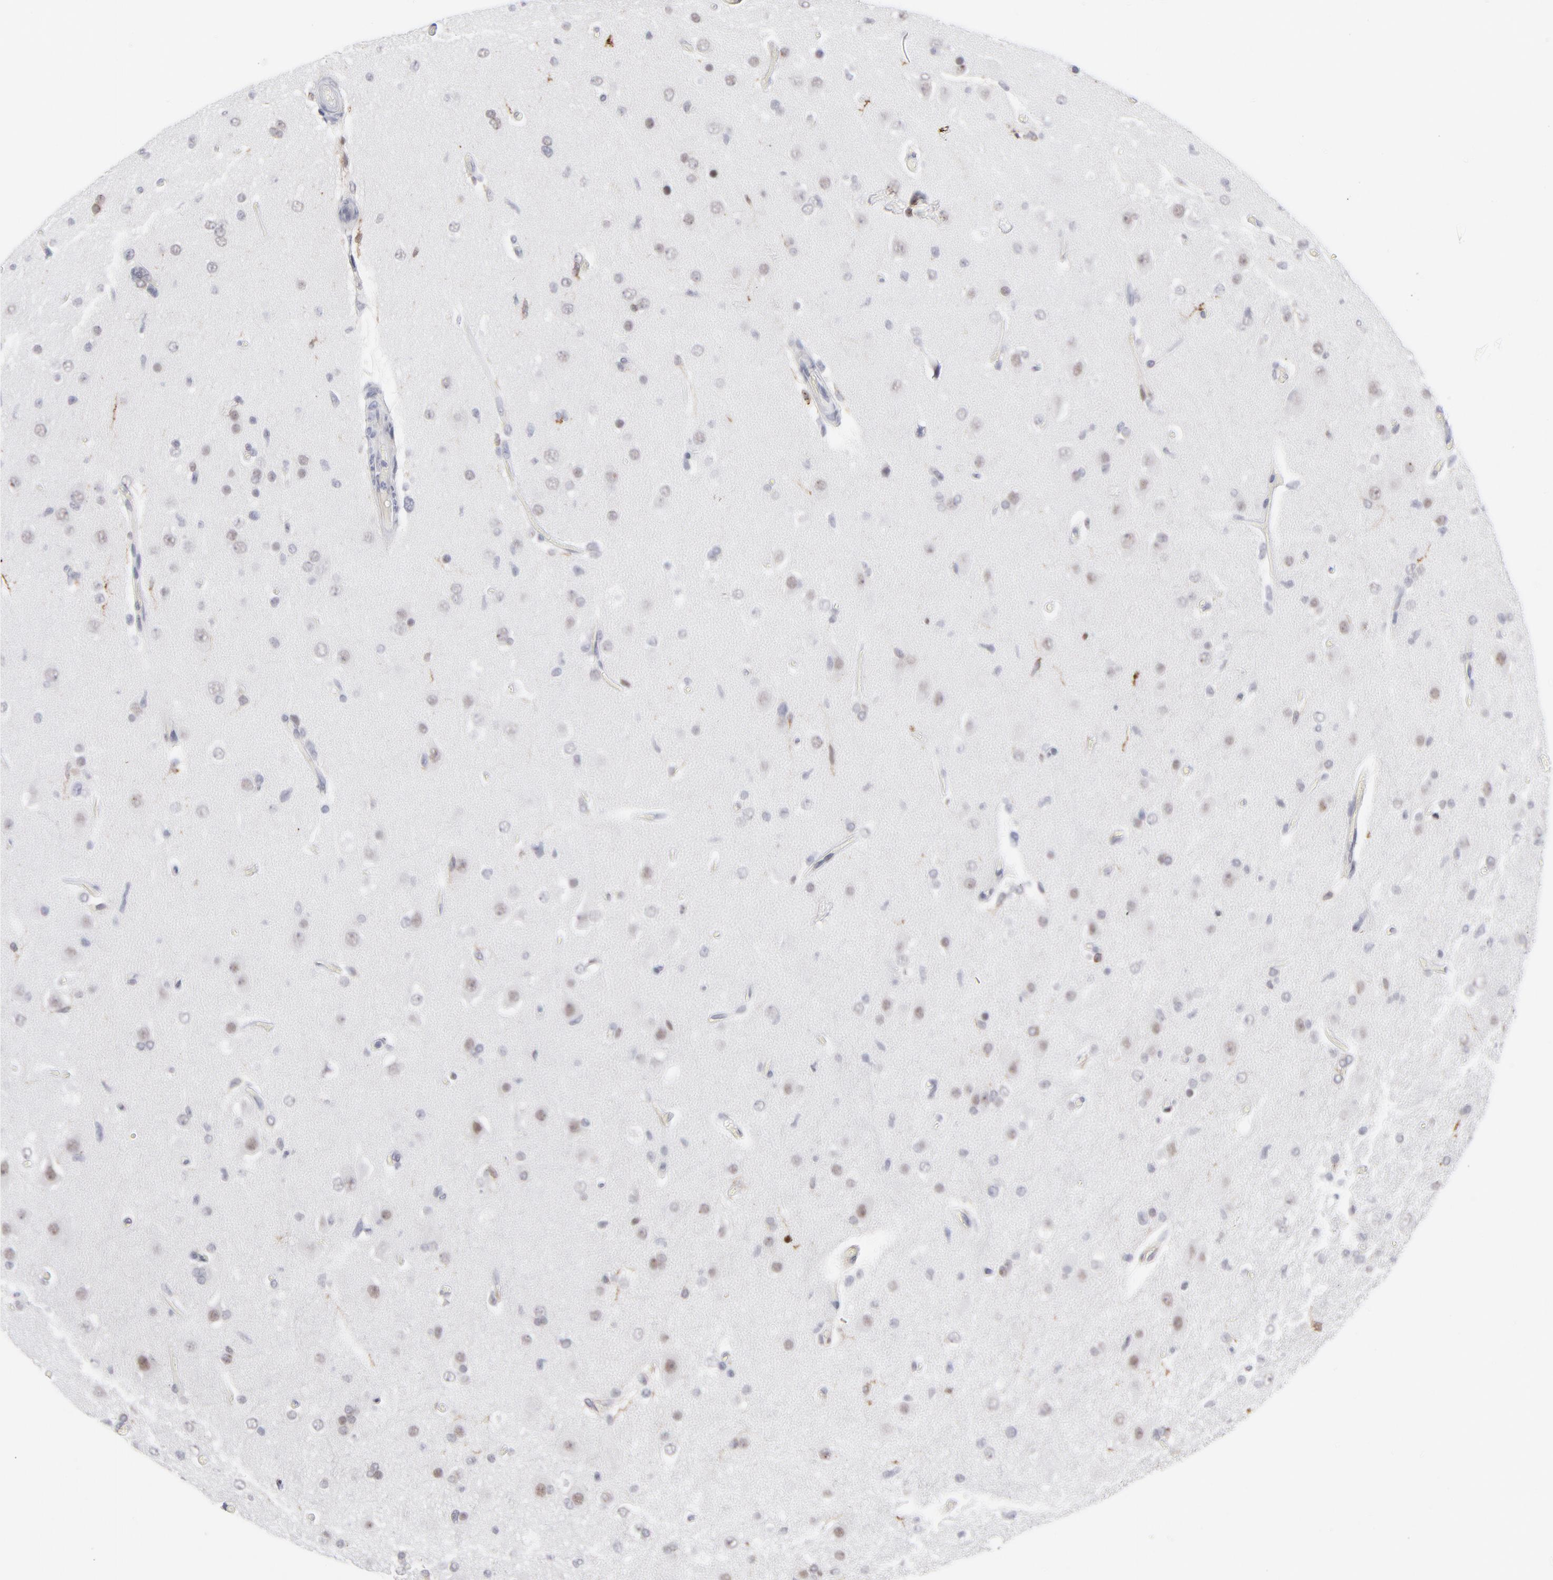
{"staining": {"intensity": "negative", "quantity": "none", "location": "none"}, "tissue": "glioma", "cell_type": "Tumor cells", "image_type": "cancer", "snomed": [{"axis": "morphology", "description": "Glioma, malignant, High grade"}, {"axis": "topography", "description": "Brain"}], "caption": "Protein analysis of malignant high-grade glioma shows no significant positivity in tumor cells.", "gene": "CCR2", "patient": {"sex": "male", "age": 33}}